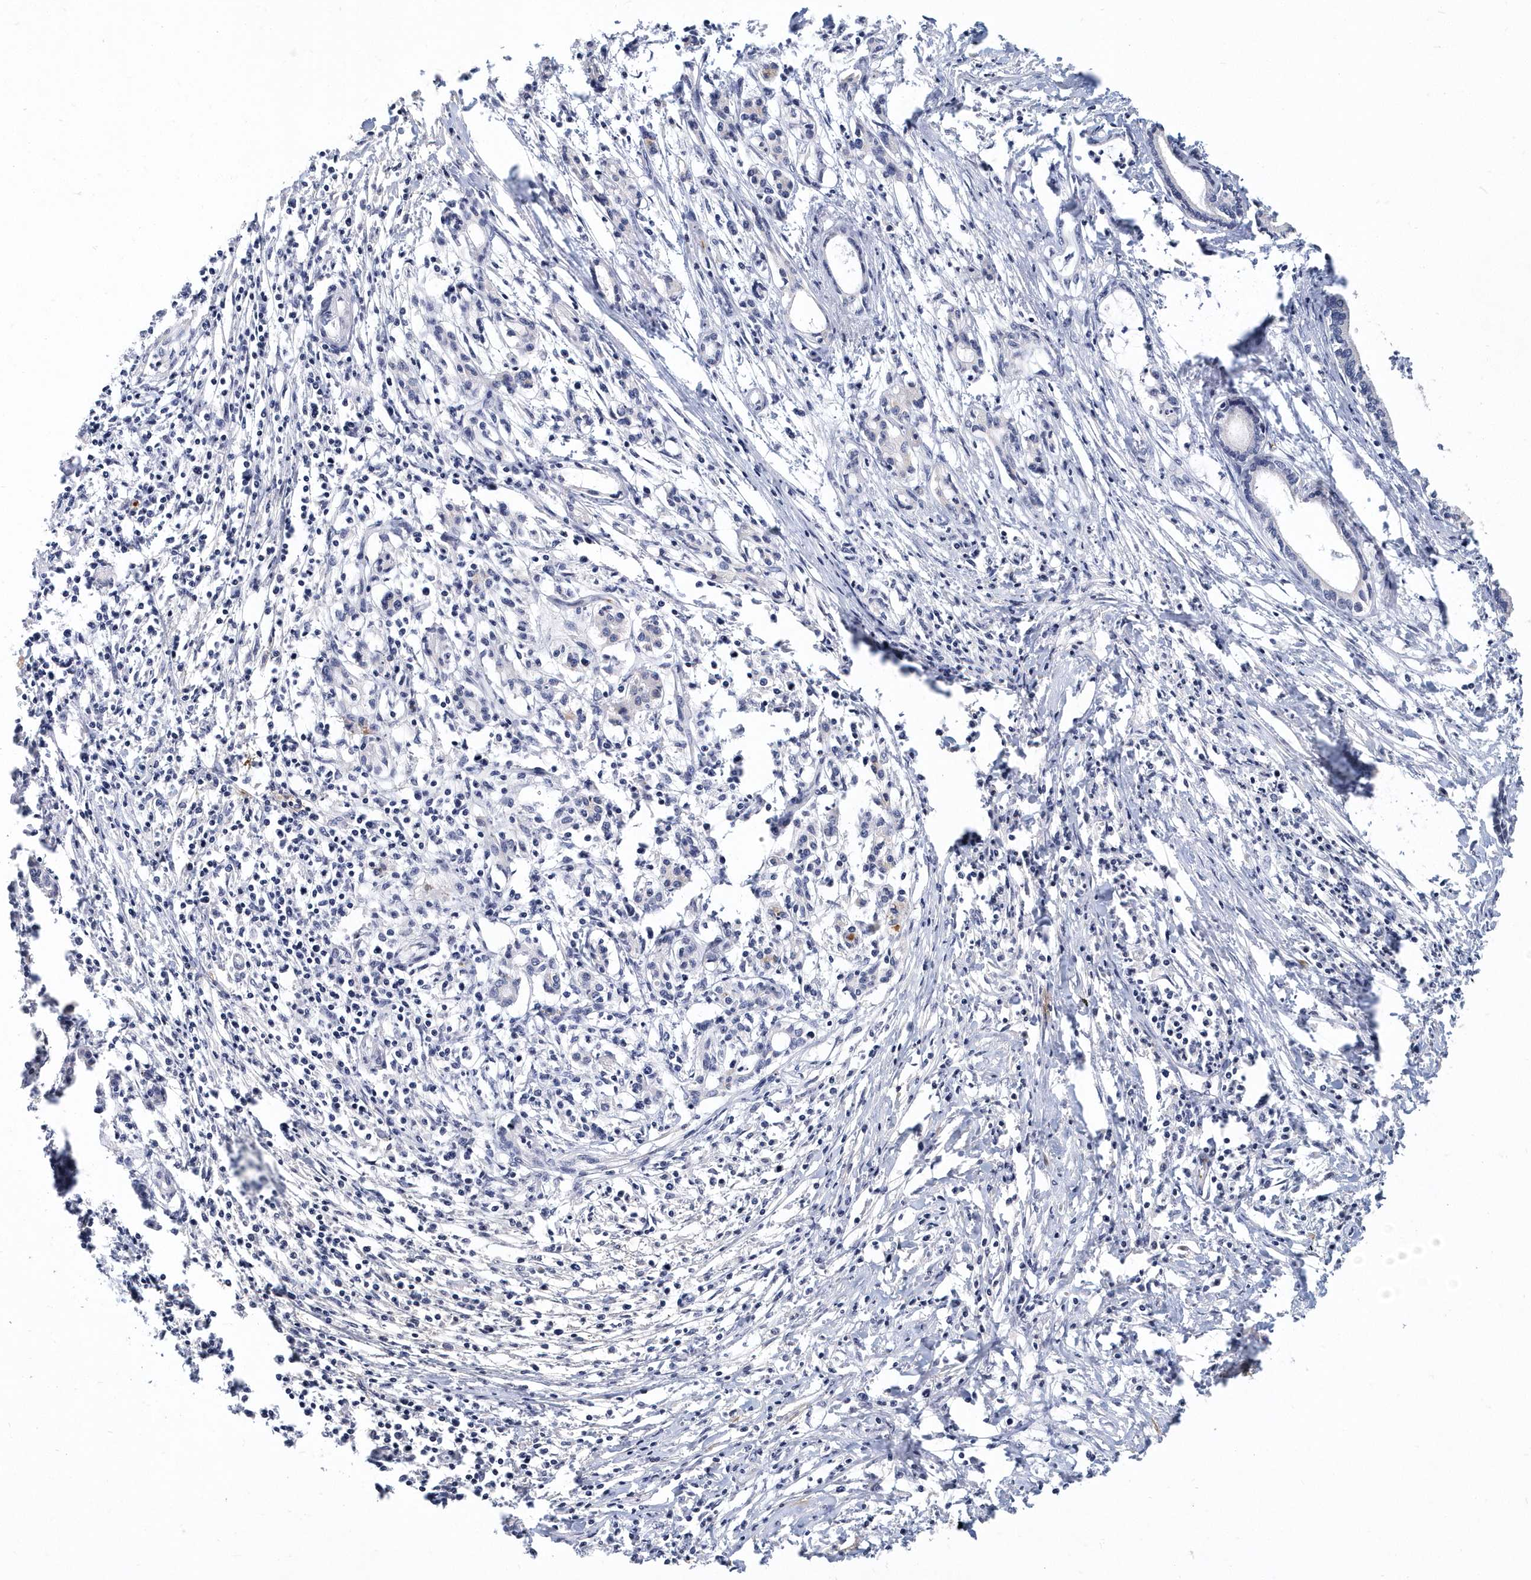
{"staining": {"intensity": "negative", "quantity": "none", "location": "none"}, "tissue": "pancreatic cancer", "cell_type": "Tumor cells", "image_type": "cancer", "snomed": [{"axis": "morphology", "description": "Adenocarcinoma, NOS"}, {"axis": "topography", "description": "Pancreas"}], "caption": "Immunohistochemical staining of human pancreatic cancer exhibits no significant expression in tumor cells.", "gene": "ITGA2B", "patient": {"sex": "female", "age": 55}}